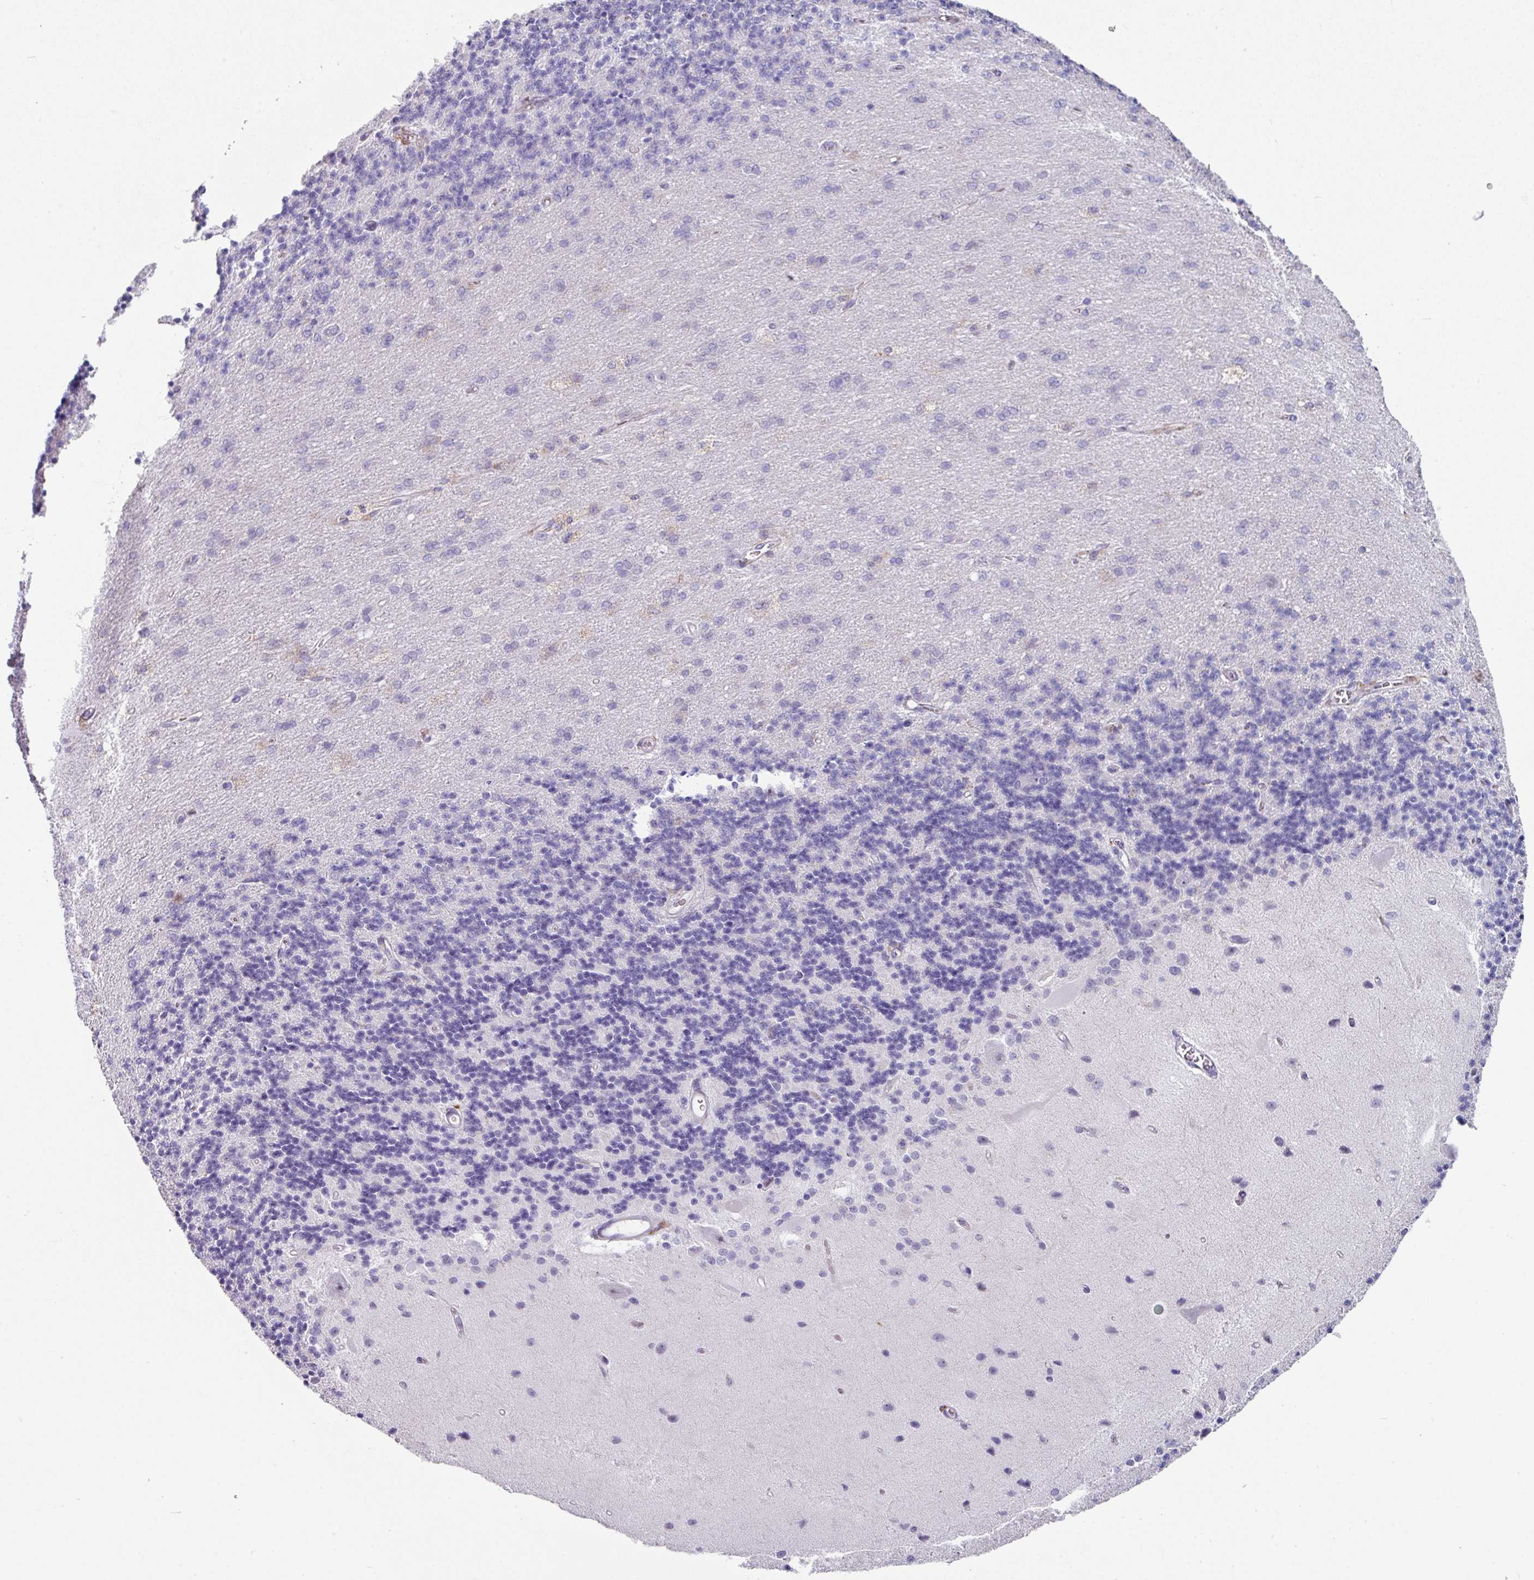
{"staining": {"intensity": "negative", "quantity": "none", "location": "none"}, "tissue": "cerebellum", "cell_type": "Cells in granular layer", "image_type": "normal", "snomed": [{"axis": "morphology", "description": "Normal tissue, NOS"}, {"axis": "topography", "description": "Cerebellum"}], "caption": "DAB (3,3'-diaminobenzidine) immunohistochemical staining of unremarkable human cerebellum reveals no significant staining in cells in granular layer. (DAB (3,3'-diaminobenzidine) immunohistochemistry (IHC) visualized using brightfield microscopy, high magnification).", "gene": "BMS1", "patient": {"sex": "female", "age": 29}}